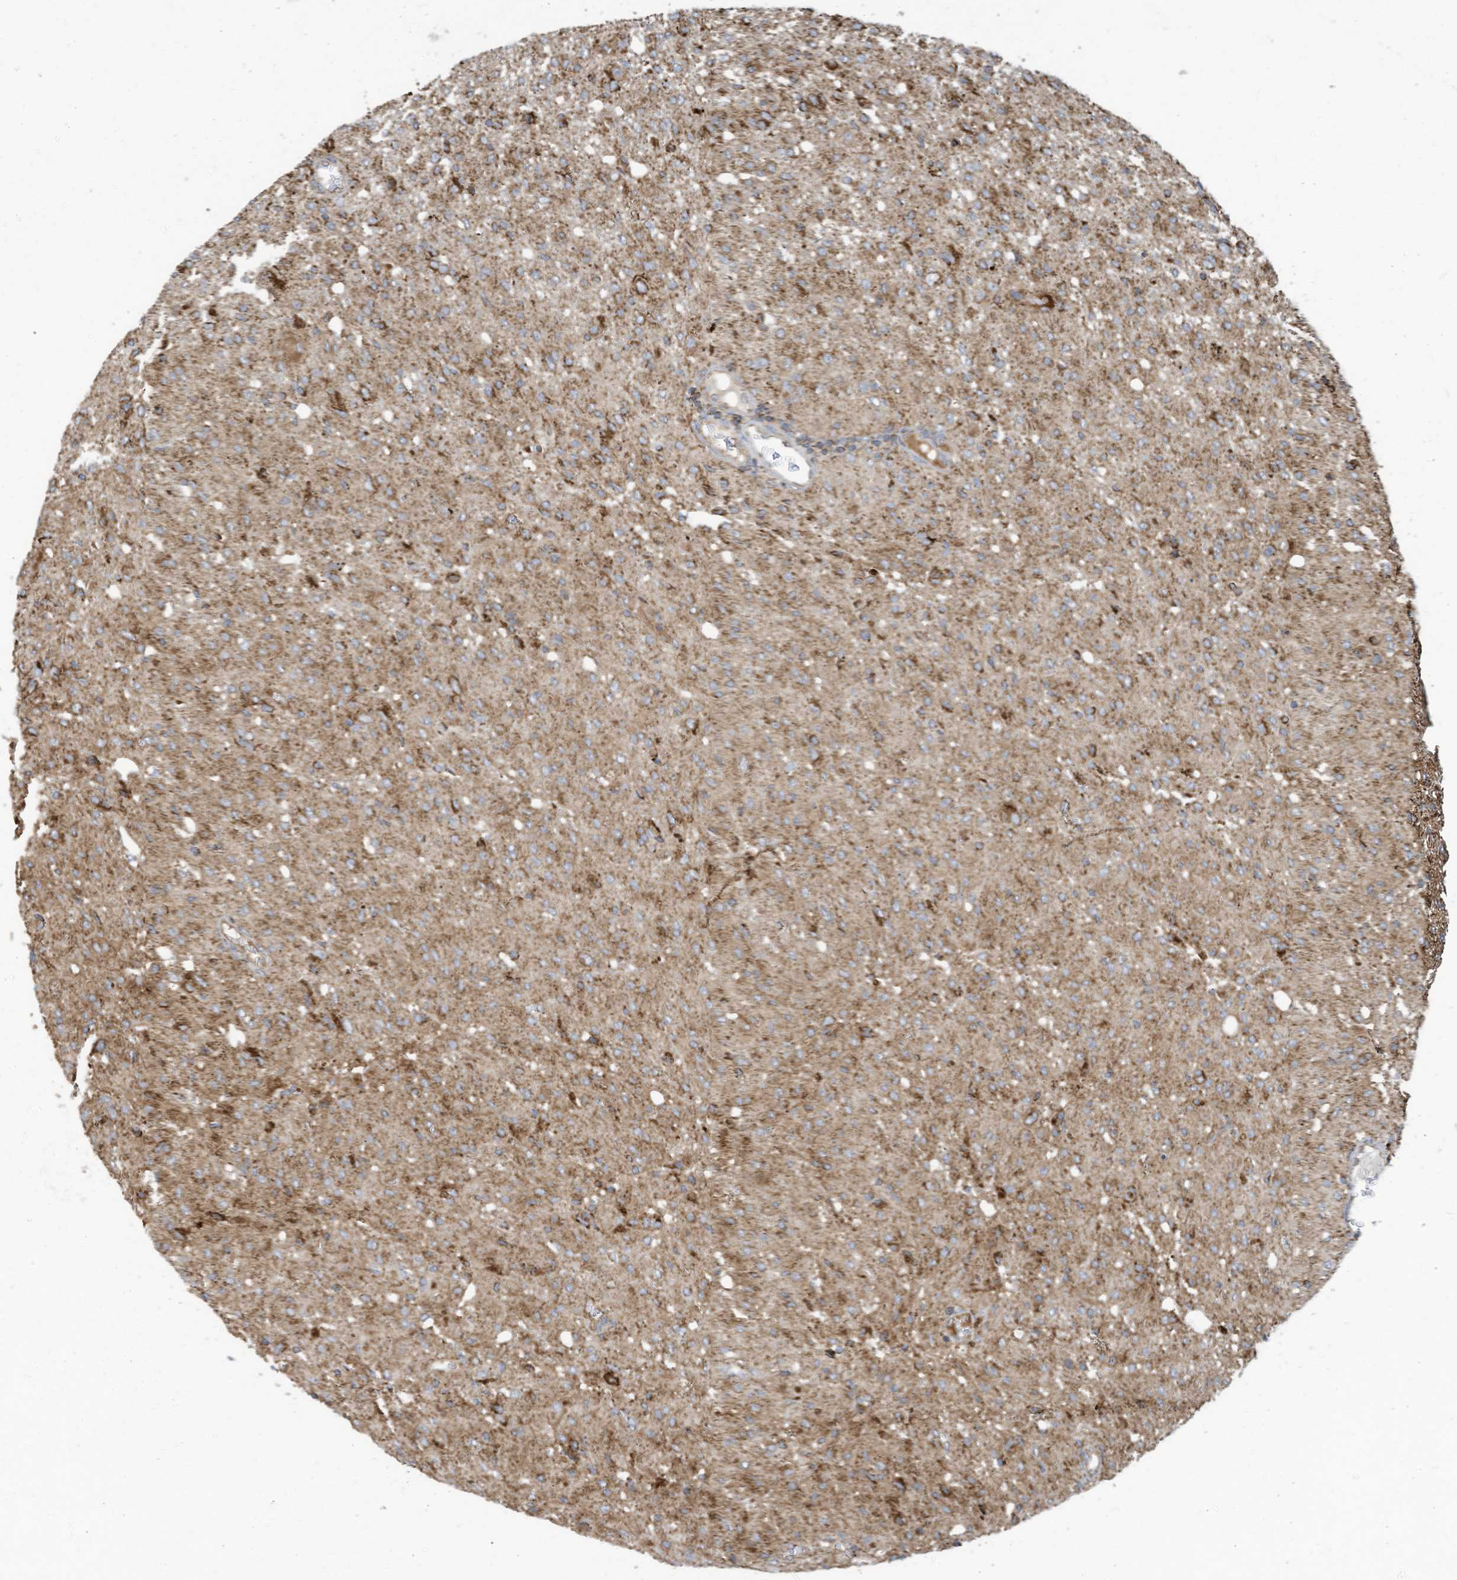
{"staining": {"intensity": "moderate", "quantity": ">75%", "location": "cytoplasmic/membranous"}, "tissue": "glioma", "cell_type": "Tumor cells", "image_type": "cancer", "snomed": [{"axis": "morphology", "description": "Glioma, malignant, High grade"}, {"axis": "topography", "description": "Brain"}], "caption": "Glioma stained with IHC shows moderate cytoplasmic/membranous positivity in about >75% of tumor cells.", "gene": "COX10", "patient": {"sex": "female", "age": 59}}